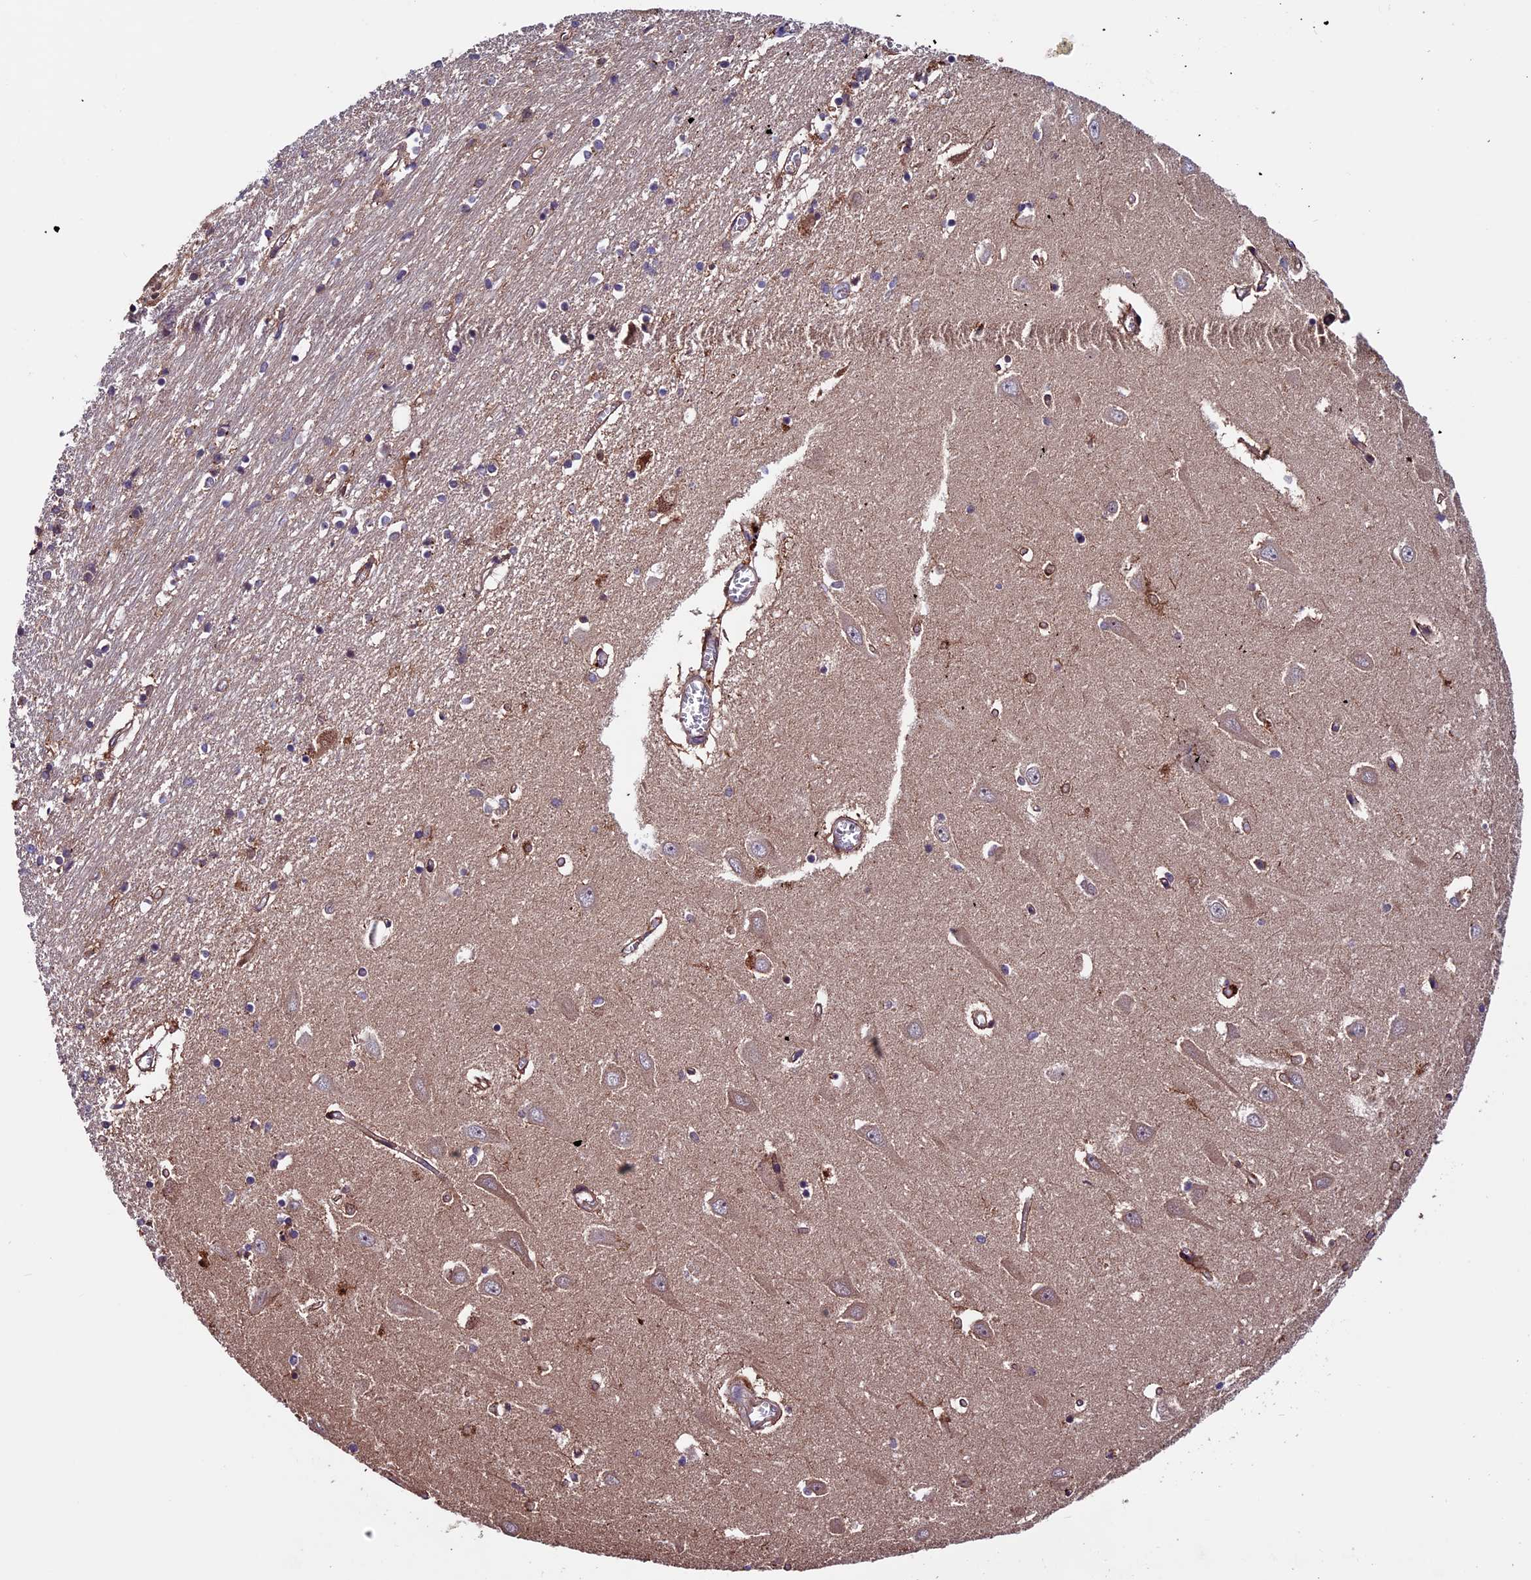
{"staining": {"intensity": "moderate", "quantity": "<25%", "location": "cytoplasmic/membranous,nuclear"}, "tissue": "hippocampus", "cell_type": "Glial cells", "image_type": "normal", "snomed": [{"axis": "morphology", "description": "Normal tissue, NOS"}, {"axis": "topography", "description": "Hippocampus"}], "caption": "Immunohistochemical staining of benign hippocampus shows low levels of moderate cytoplasmic/membranous,nuclear expression in about <25% of glial cells.", "gene": "ZNF598", "patient": {"sex": "male", "age": 70}}